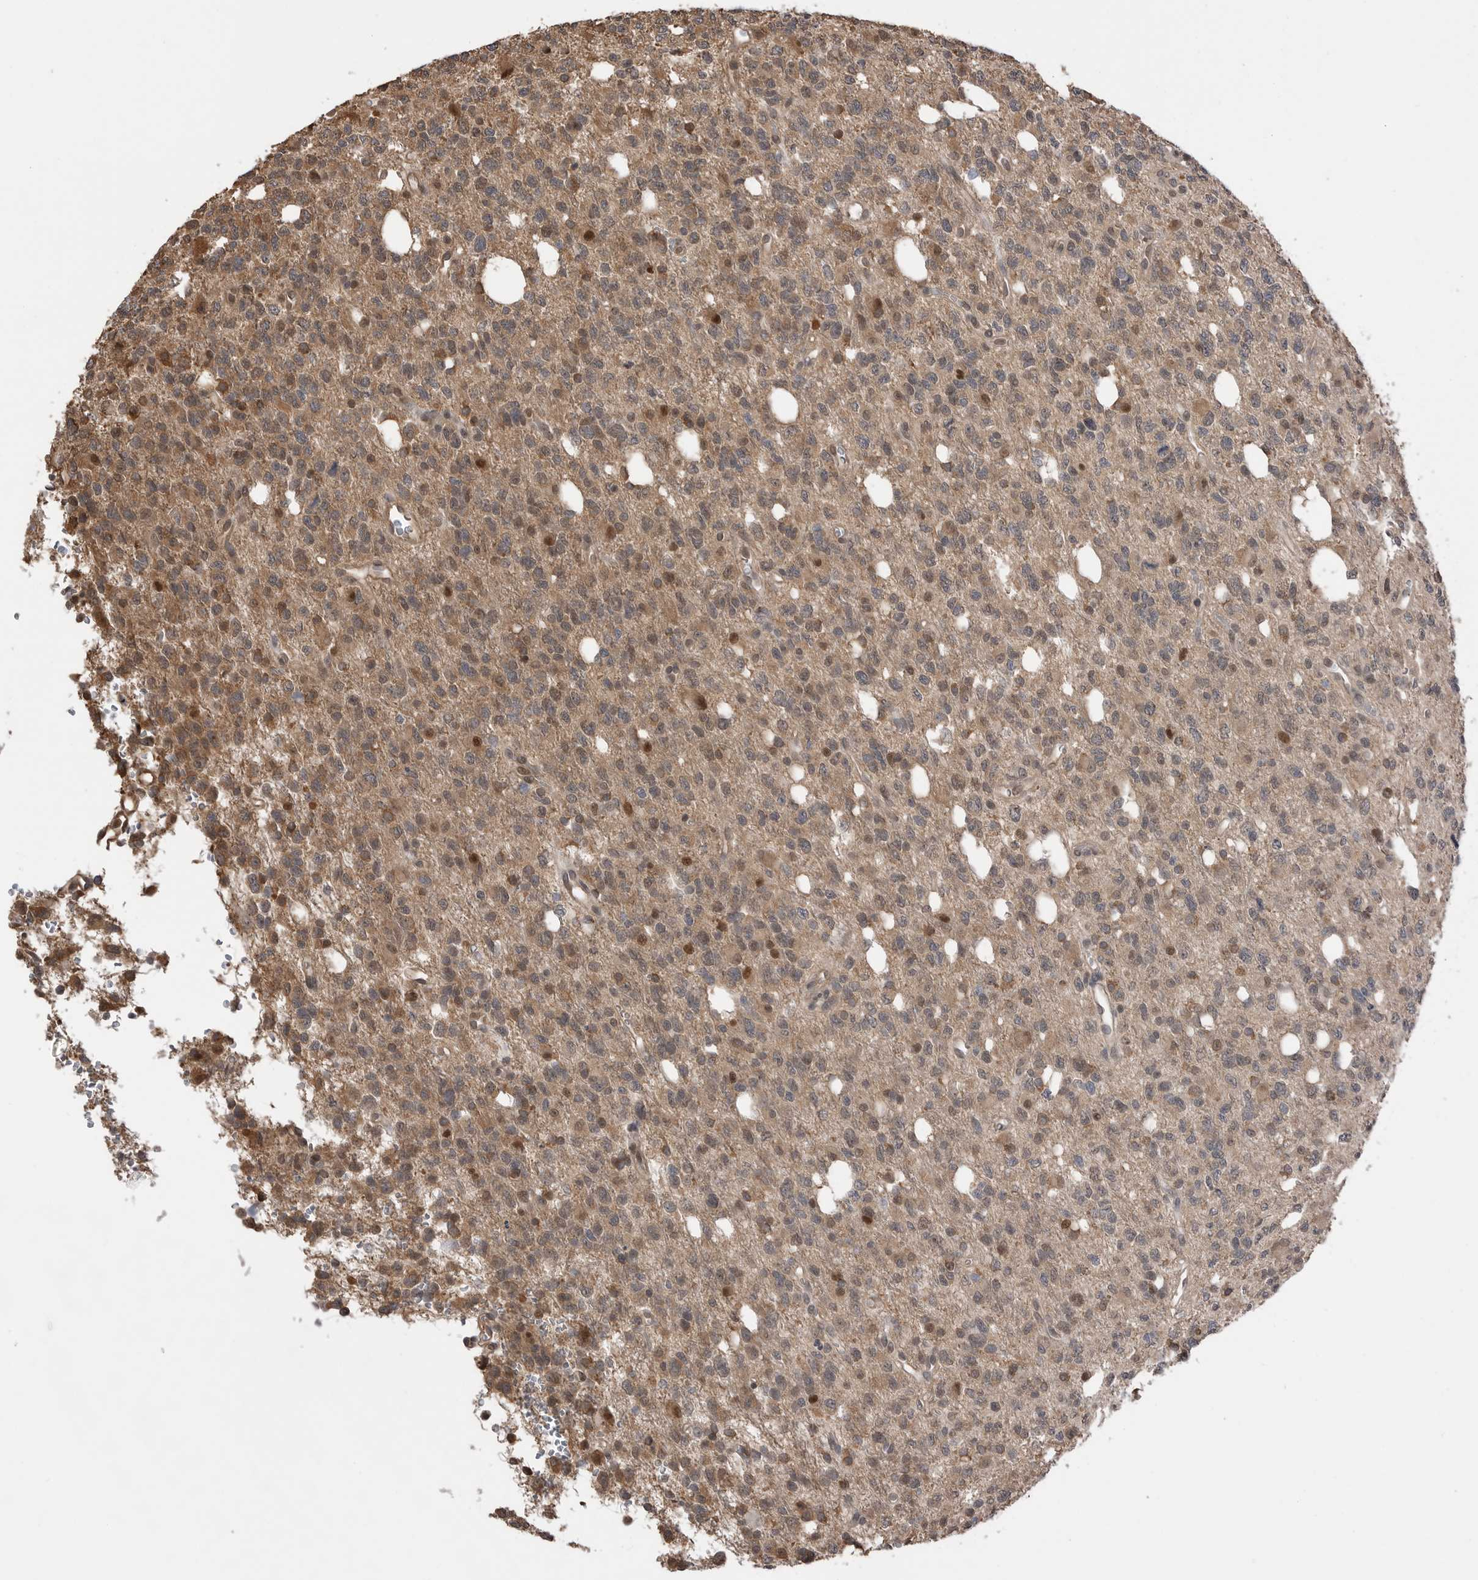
{"staining": {"intensity": "moderate", "quantity": "25%-75%", "location": "cytoplasmic/membranous"}, "tissue": "glioma", "cell_type": "Tumor cells", "image_type": "cancer", "snomed": [{"axis": "morphology", "description": "Glioma, malignant, High grade"}, {"axis": "topography", "description": "Brain"}], "caption": "Malignant glioma (high-grade) stained with a protein marker displays moderate staining in tumor cells.", "gene": "PEAK1", "patient": {"sex": "female", "age": 62}}